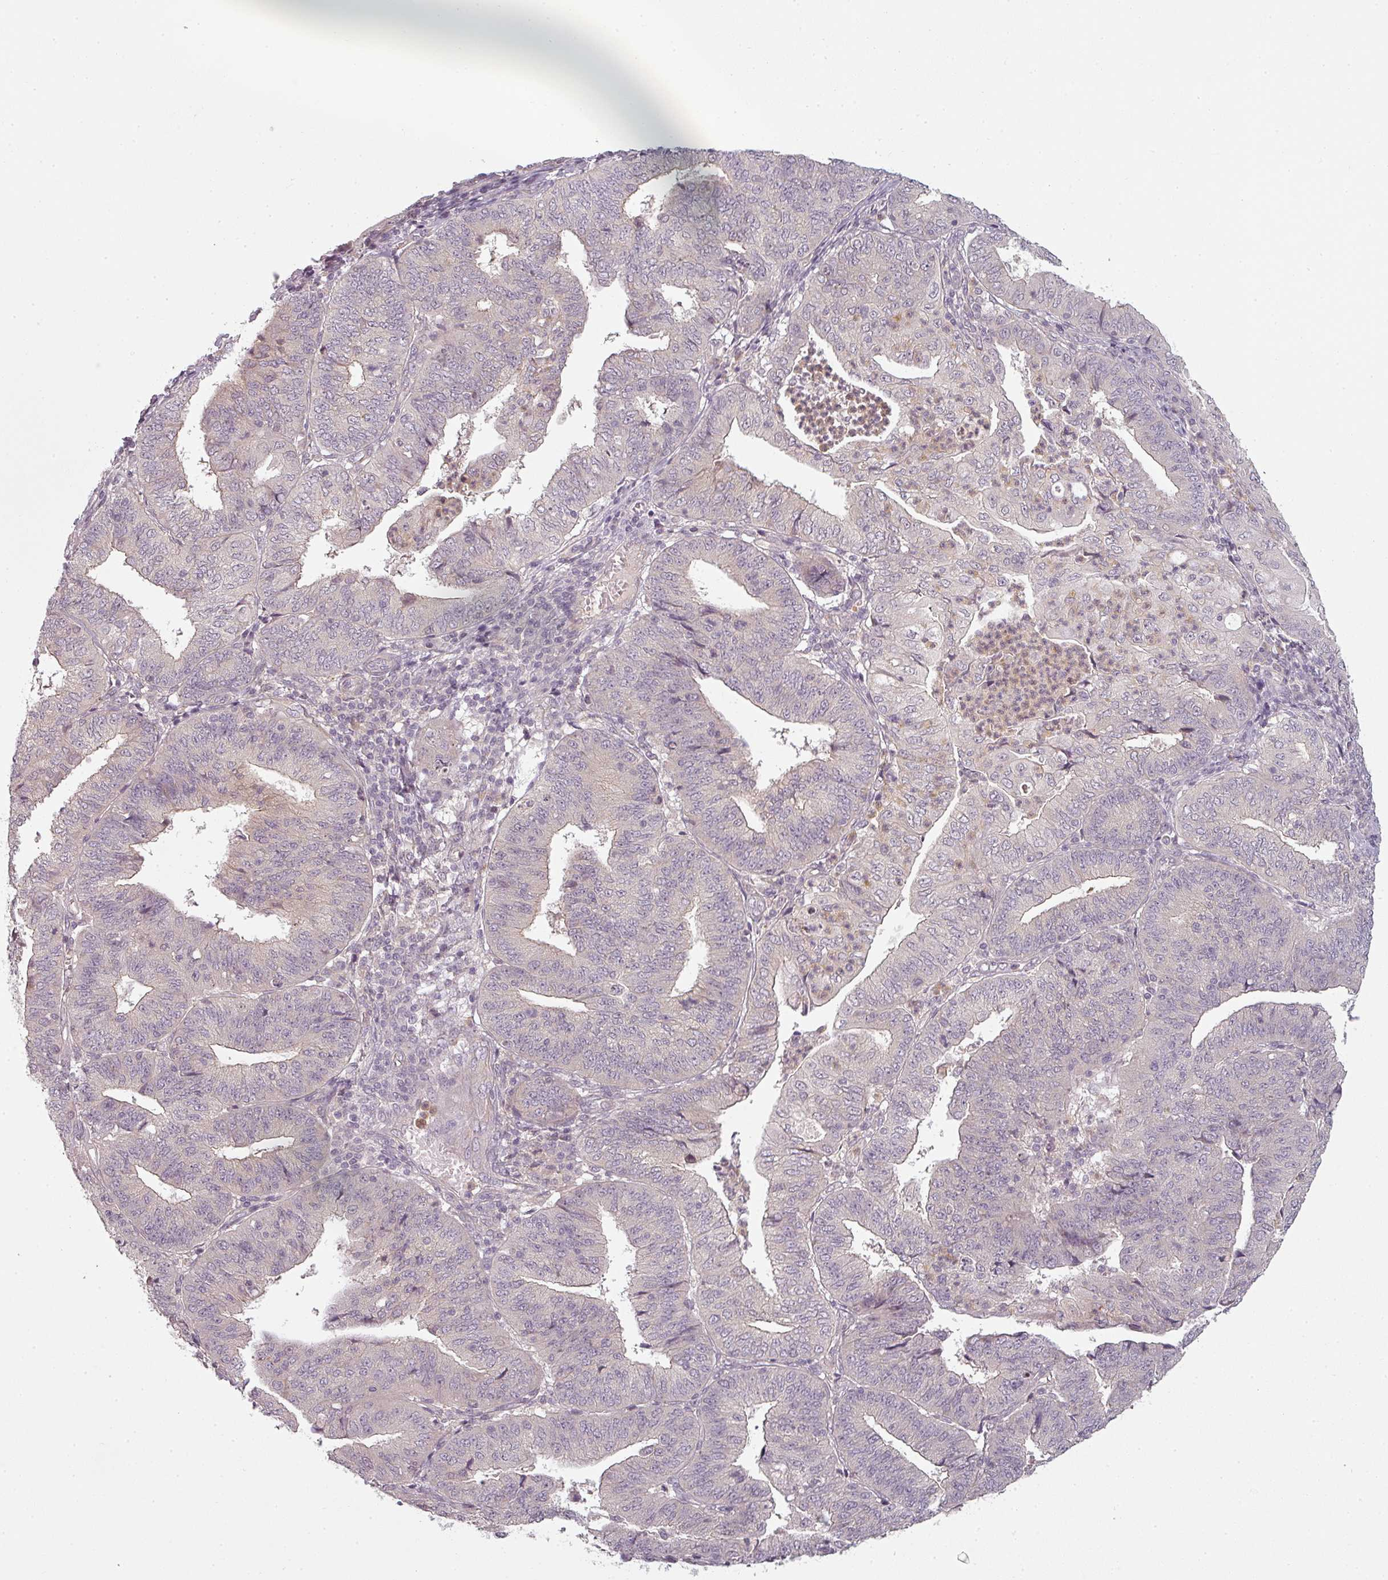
{"staining": {"intensity": "negative", "quantity": "none", "location": "none"}, "tissue": "endometrial cancer", "cell_type": "Tumor cells", "image_type": "cancer", "snomed": [{"axis": "morphology", "description": "Adenocarcinoma, NOS"}, {"axis": "topography", "description": "Endometrium"}], "caption": "Tumor cells are negative for protein expression in human endometrial adenocarcinoma.", "gene": "SLC16A9", "patient": {"sex": "female", "age": 56}}